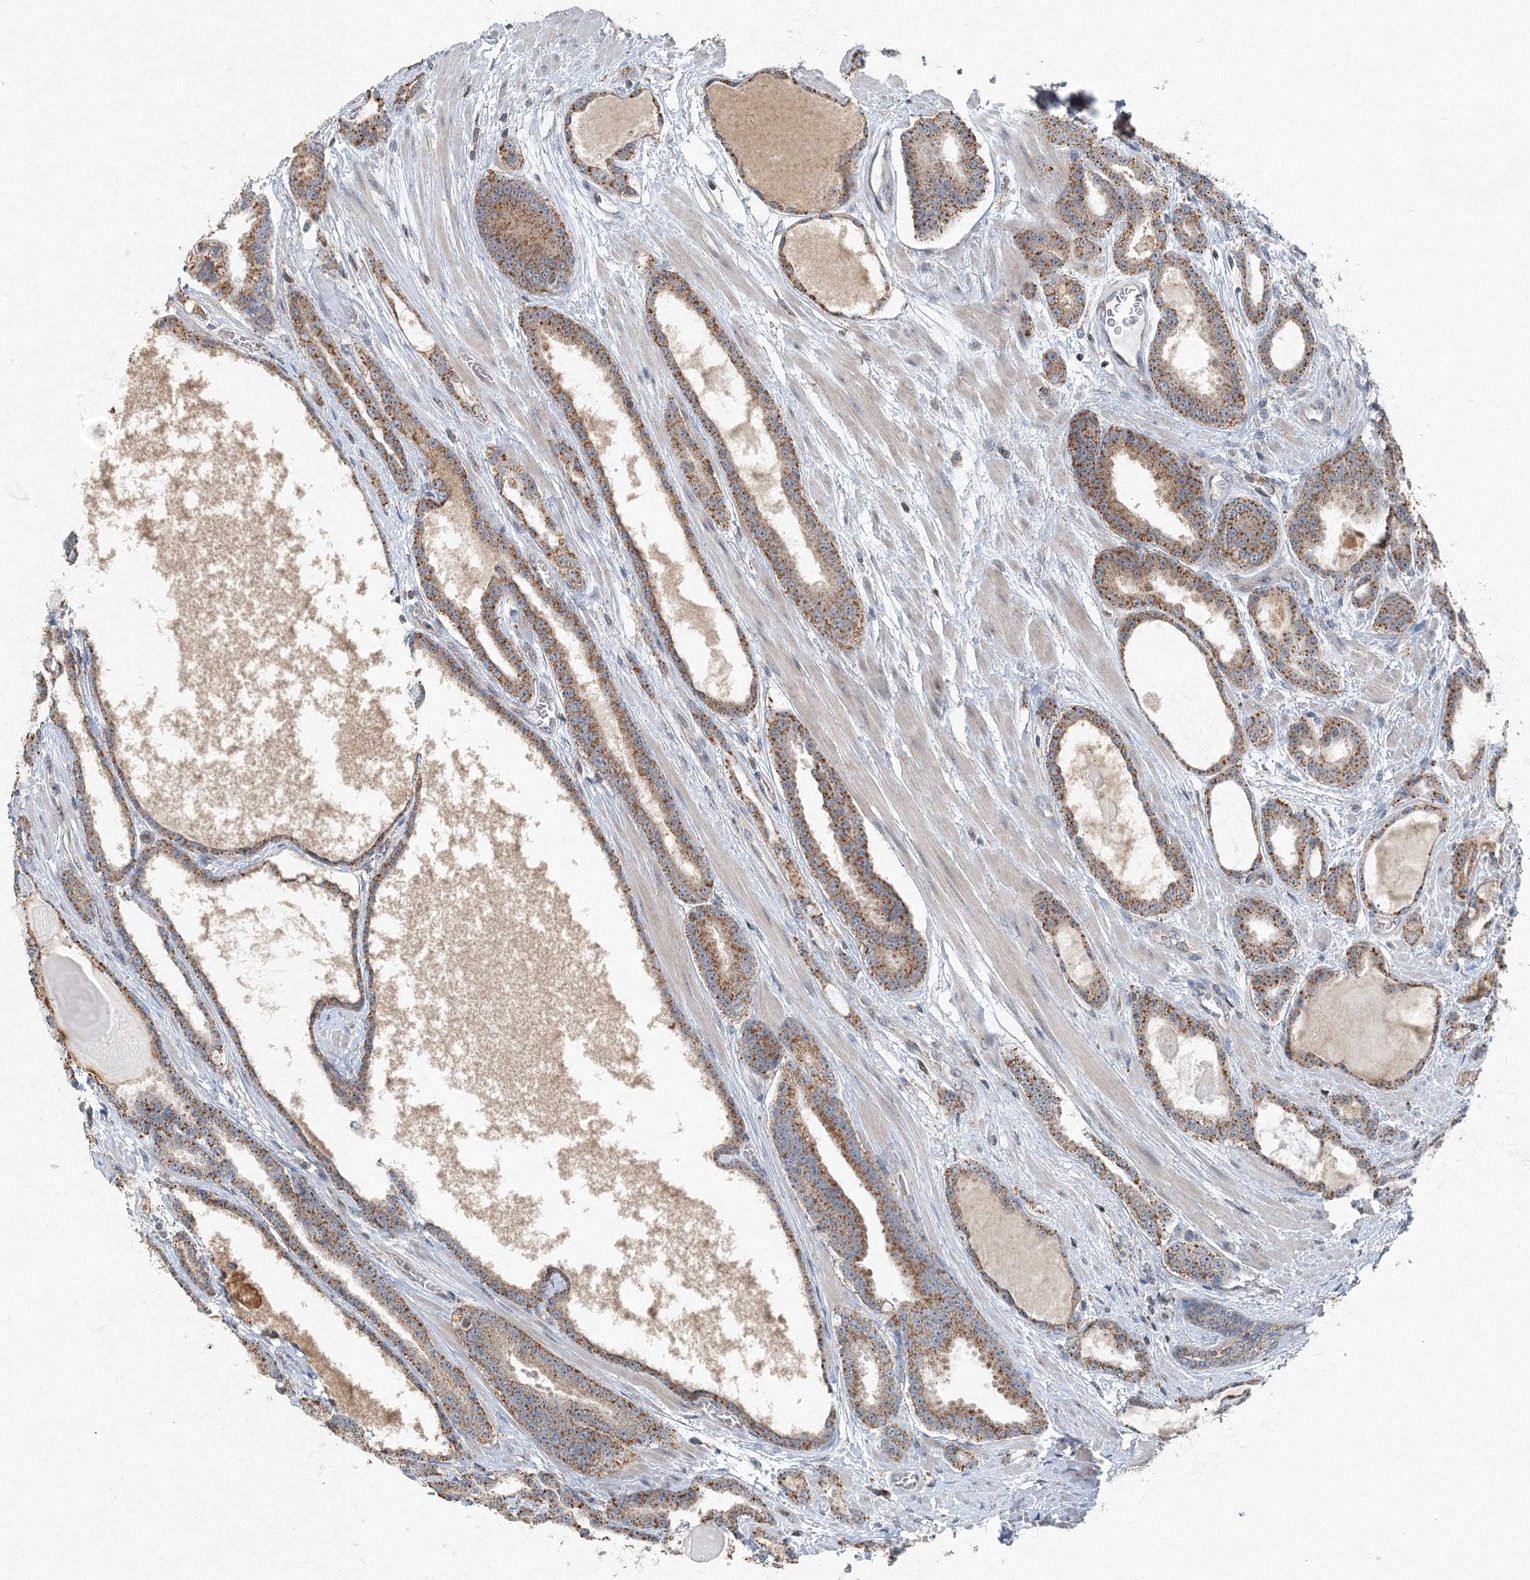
{"staining": {"intensity": "moderate", "quantity": ">75%", "location": "cytoplasmic/membranous"}, "tissue": "prostate cancer", "cell_type": "Tumor cells", "image_type": "cancer", "snomed": [{"axis": "morphology", "description": "Adenocarcinoma, High grade"}, {"axis": "topography", "description": "Prostate"}], "caption": "Prostate high-grade adenocarcinoma tissue shows moderate cytoplasmic/membranous positivity in about >75% of tumor cells, visualized by immunohistochemistry.", "gene": "AASDH", "patient": {"sex": "male", "age": 60}}